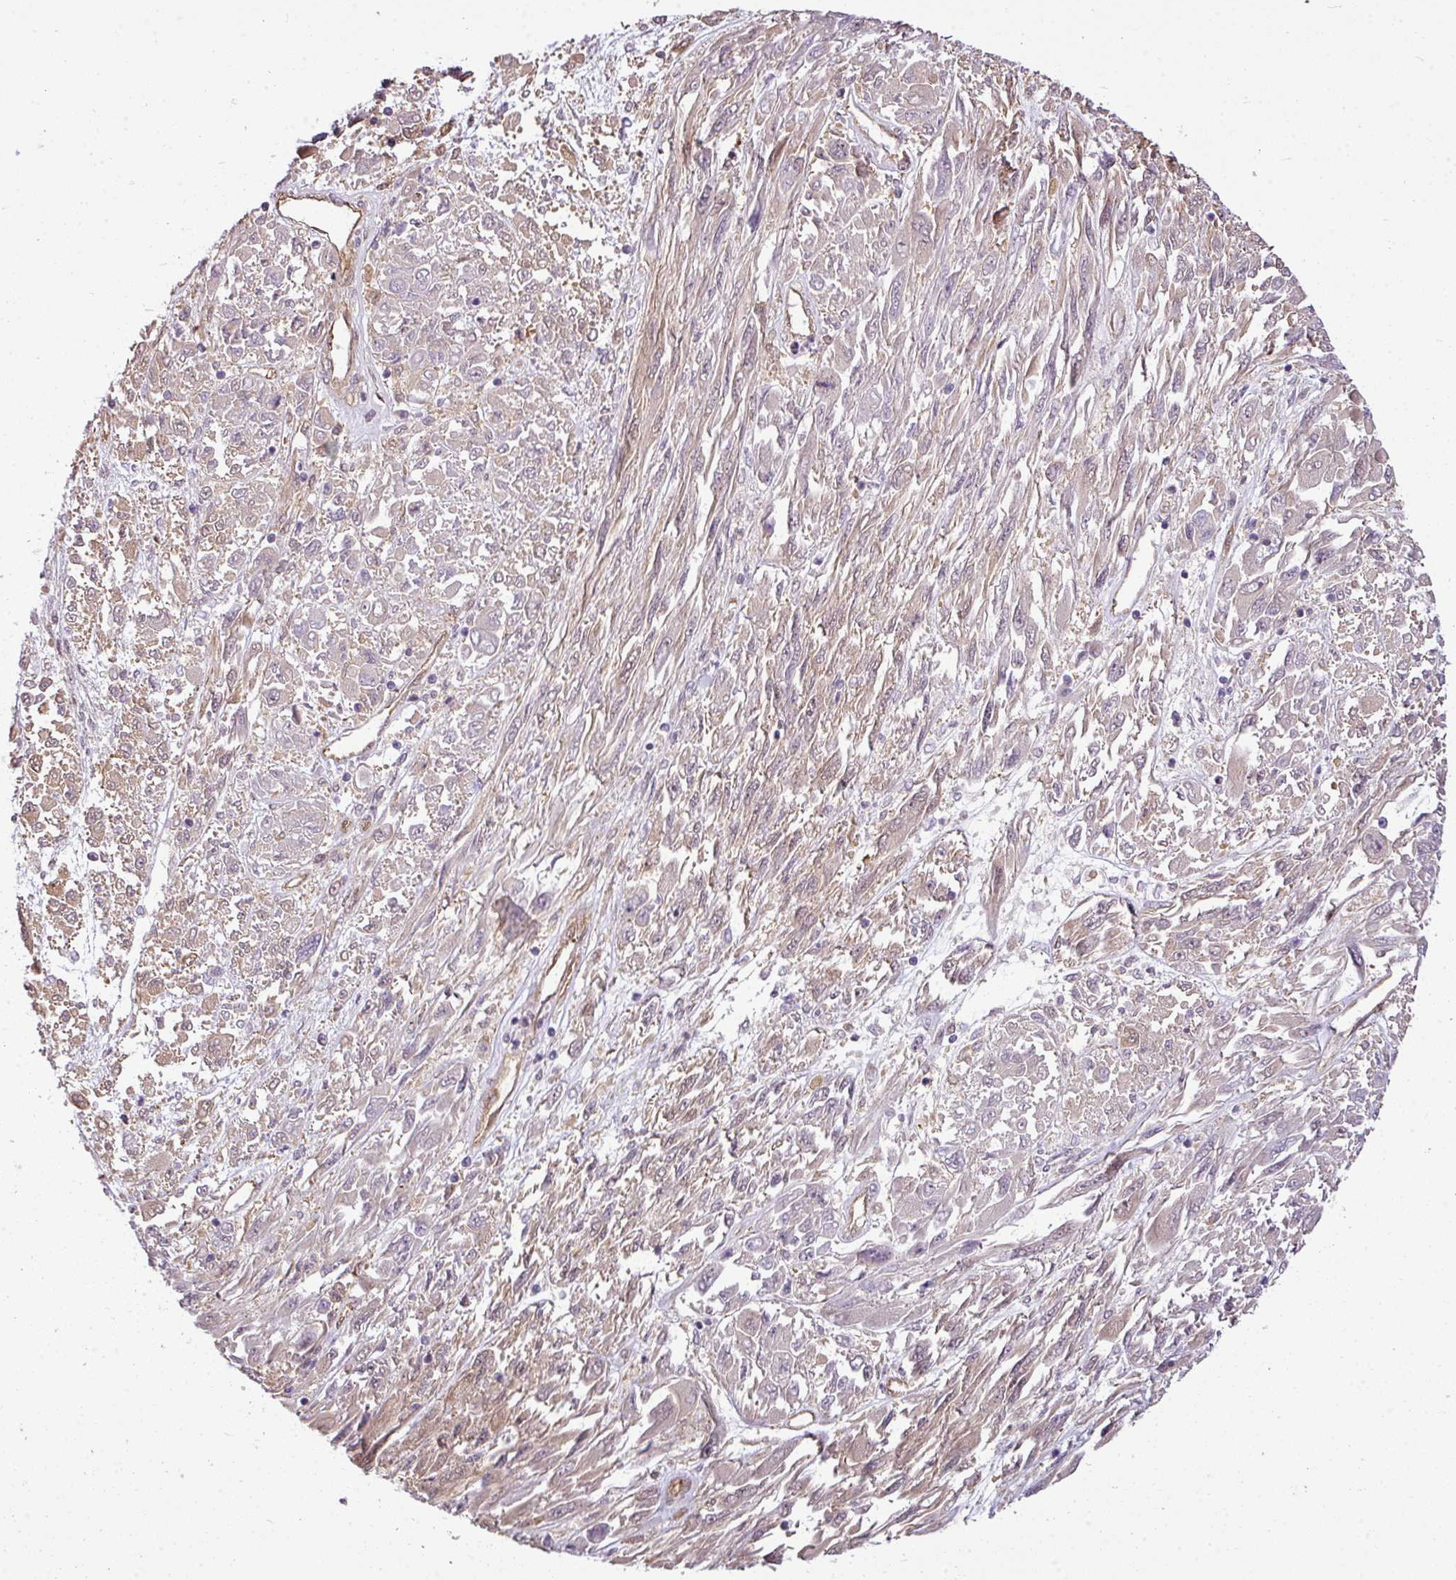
{"staining": {"intensity": "negative", "quantity": "none", "location": "none"}, "tissue": "melanoma", "cell_type": "Tumor cells", "image_type": "cancer", "snomed": [{"axis": "morphology", "description": "Malignant melanoma, NOS"}, {"axis": "topography", "description": "Skin"}], "caption": "Micrograph shows no protein positivity in tumor cells of melanoma tissue.", "gene": "ANKRD18A", "patient": {"sex": "female", "age": 91}}